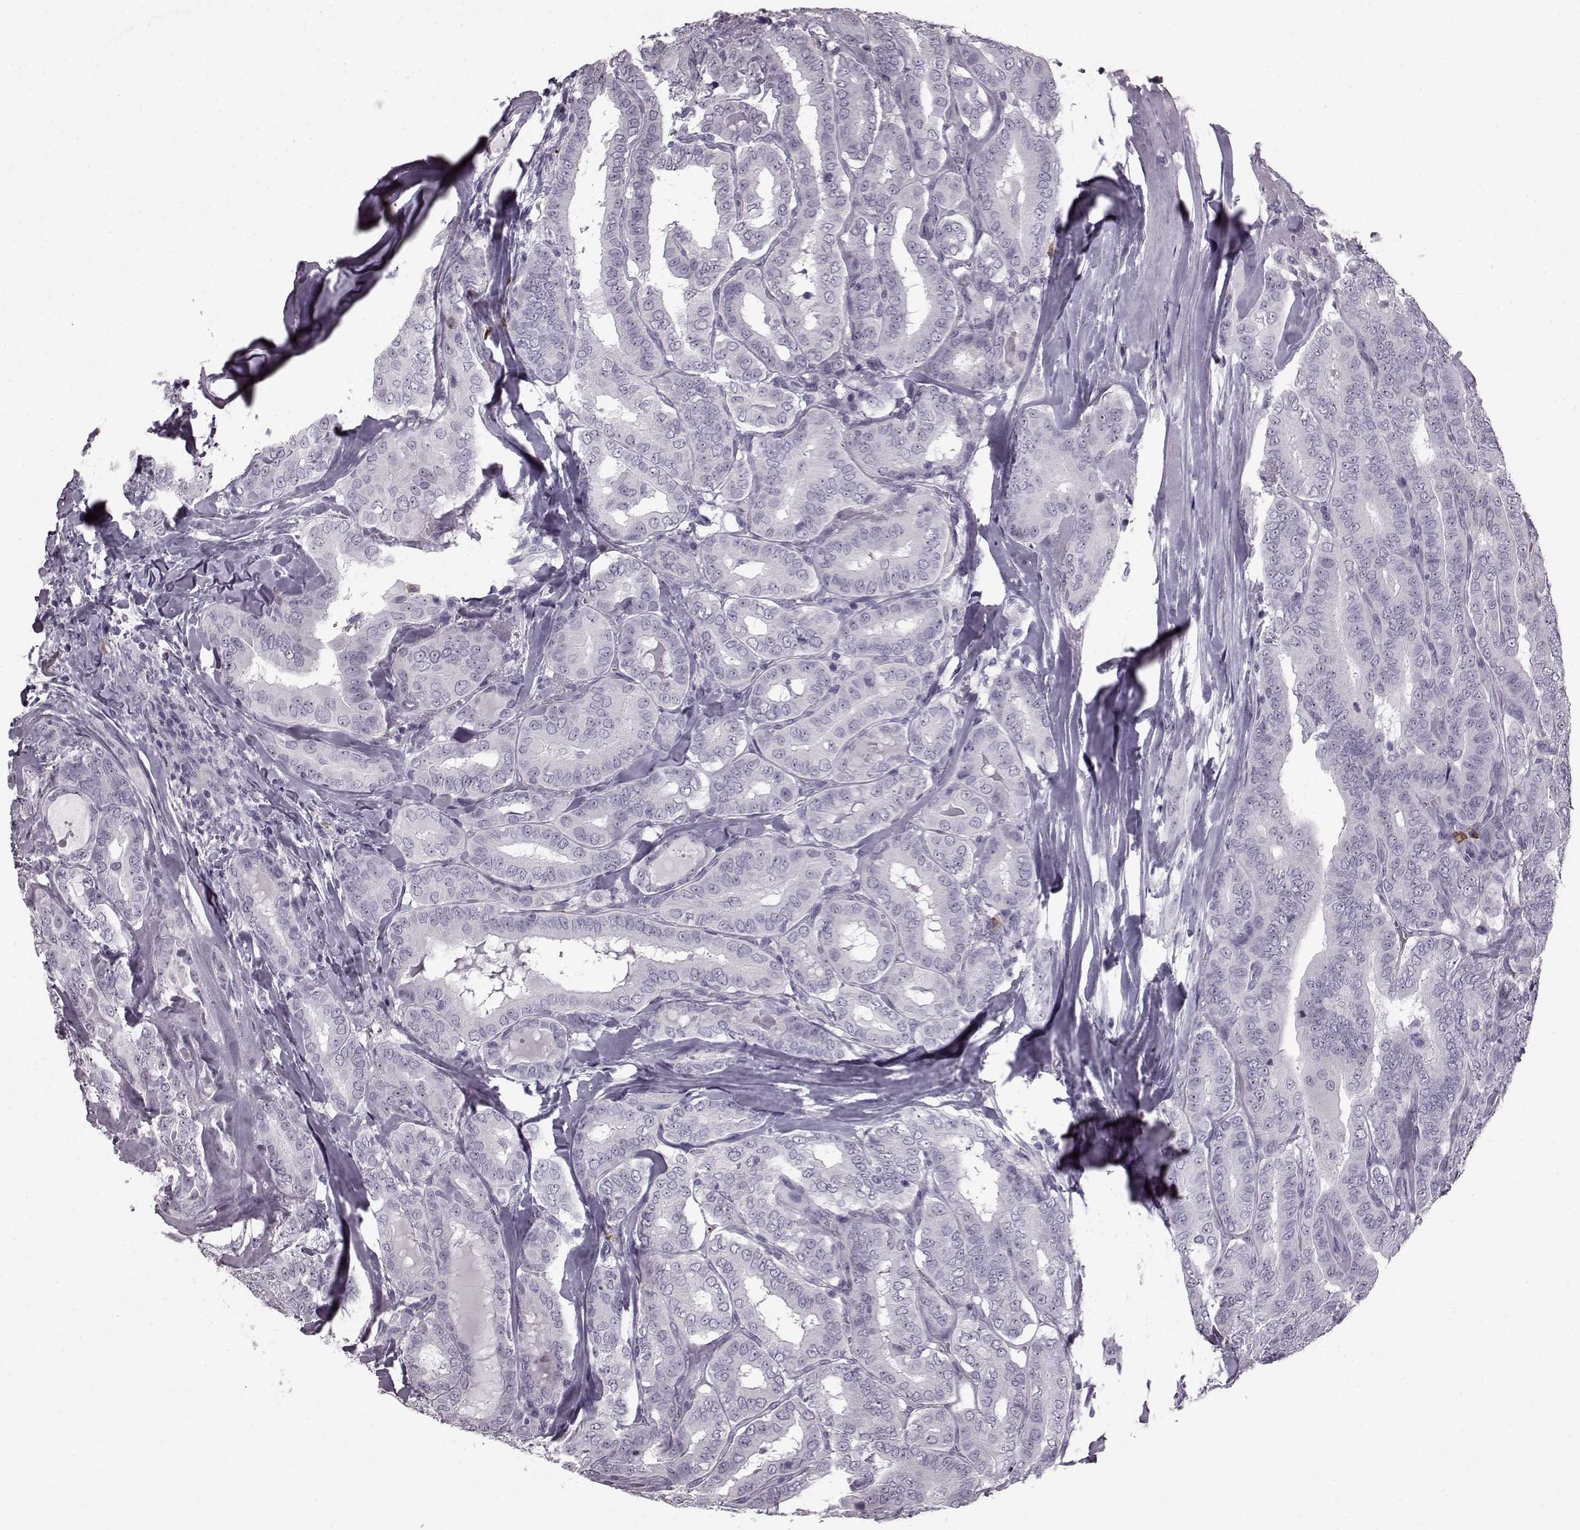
{"staining": {"intensity": "negative", "quantity": "none", "location": "none"}, "tissue": "thyroid cancer", "cell_type": "Tumor cells", "image_type": "cancer", "snomed": [{"axis": "morphology", "description": "Papillary adenocarcinoma, NOS"}, {"axis": "morphology", "description": "Papillary adenoma metastatic"}, {"axis": "topography", "description": "Thyroid gland"}], "caption": "There is no significant staining in tumor cells of thyroid cancer. (Stains: DAB immunohistochemistry with hematoxylin counter stain, Microscopy: brightfield microscopy at high magnification).", "gene": "PRPH2", "patient": {"sex": "female", "age": 50}}